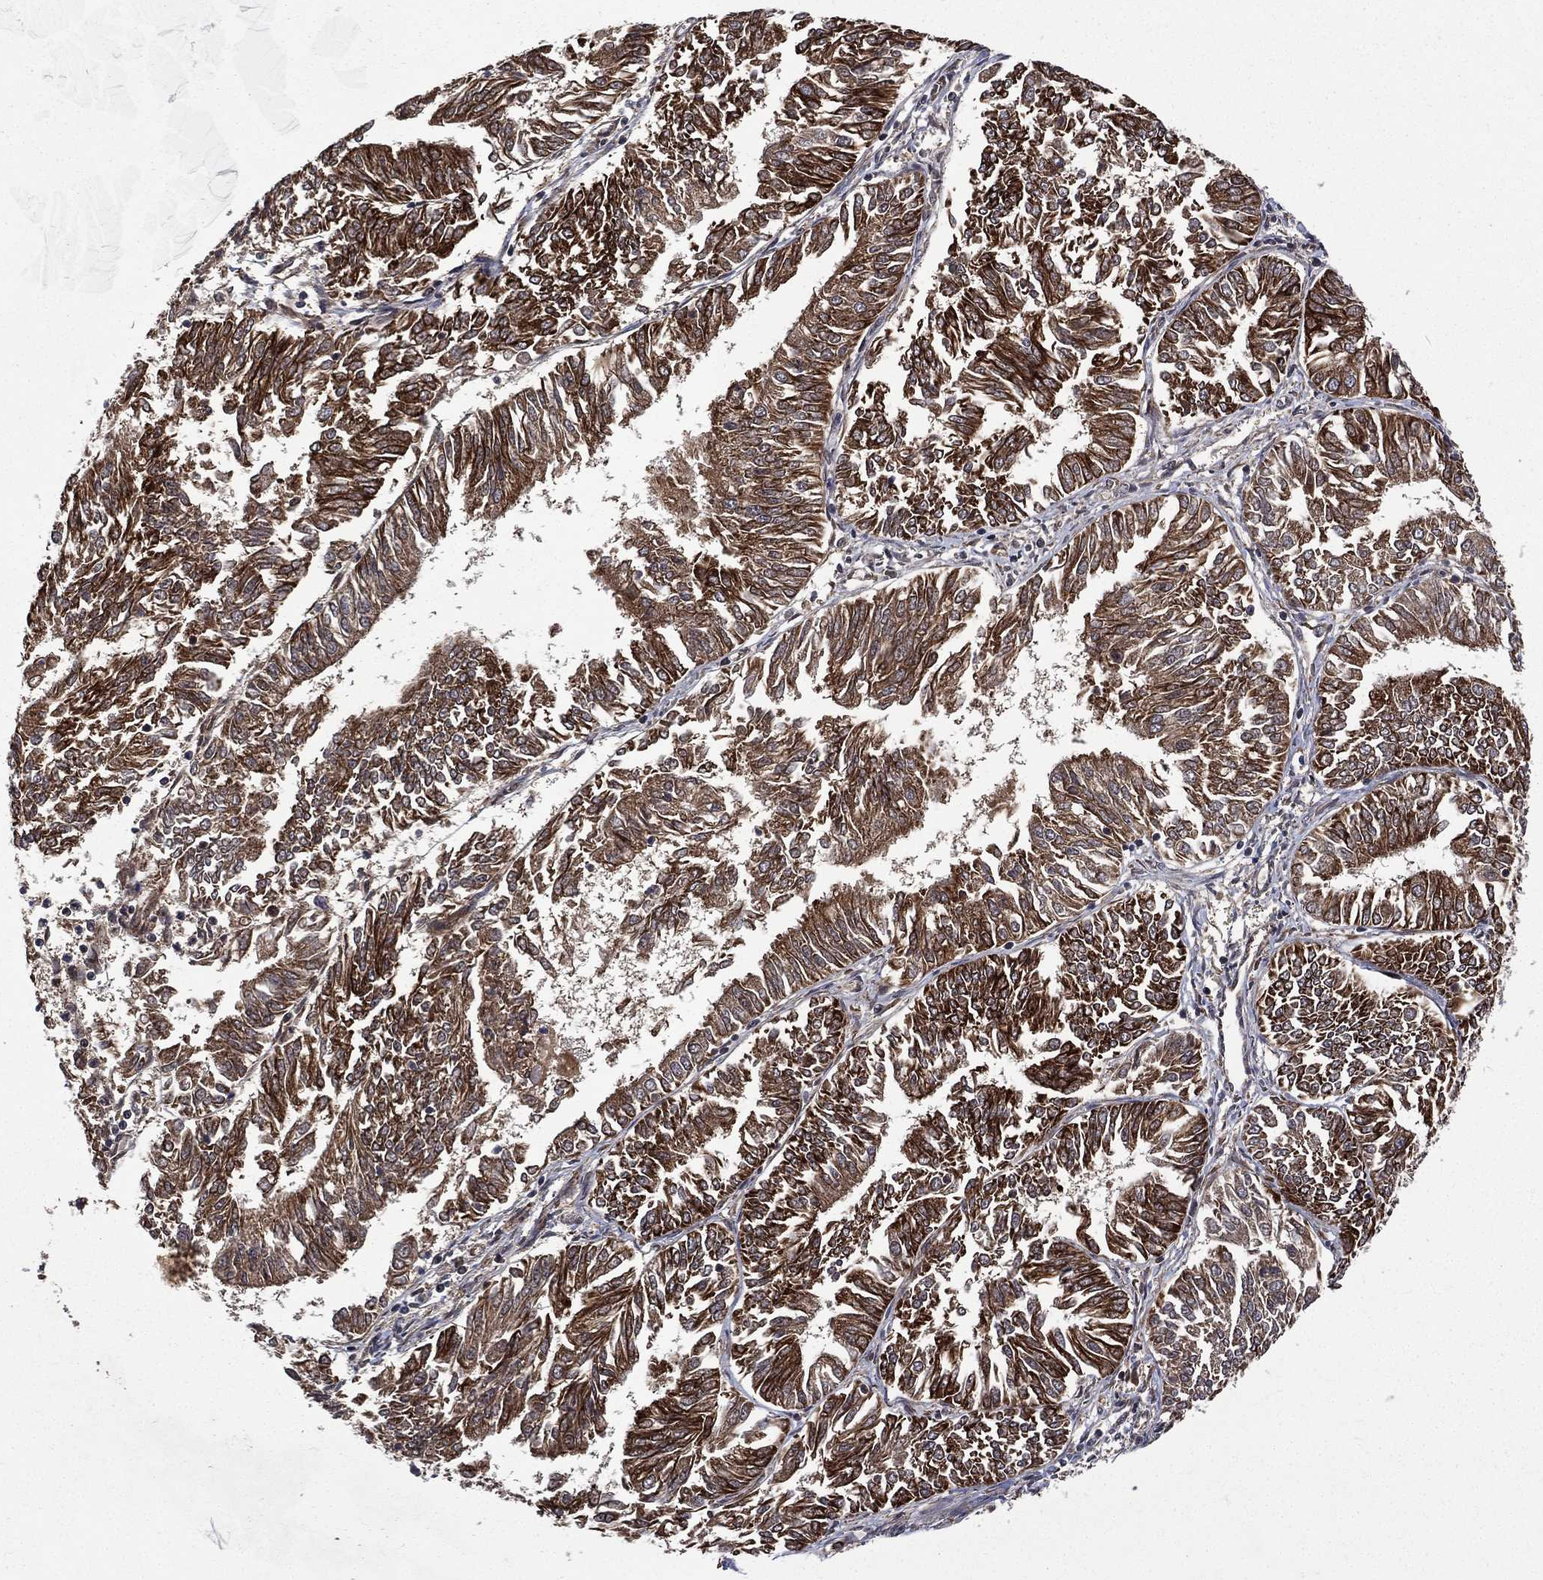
{"staining": {"intensity": "strong", "quantity": "25%-75%", "location": "cytoplasmic/membranous"}, "tissue": "endometrial cancer", "cell_type": "Tumor cells", "image_type": "cancer", "snomed": [{"axis": "morphology", "description": "Adenocarcinoma, NOS"}, {"axis": "topography", "description": "Endometrium"}], "caption": "An immunohistochemistry (IHC) micrograph of tumor tissue is shown. Protein staining in brown shows strong cytoplasmic/membranous positivity in endometrial adenocarcinoma within tumor cells.", "gene": "RAB11FIP4", "patient": {"sex": "female", "age": 58}}